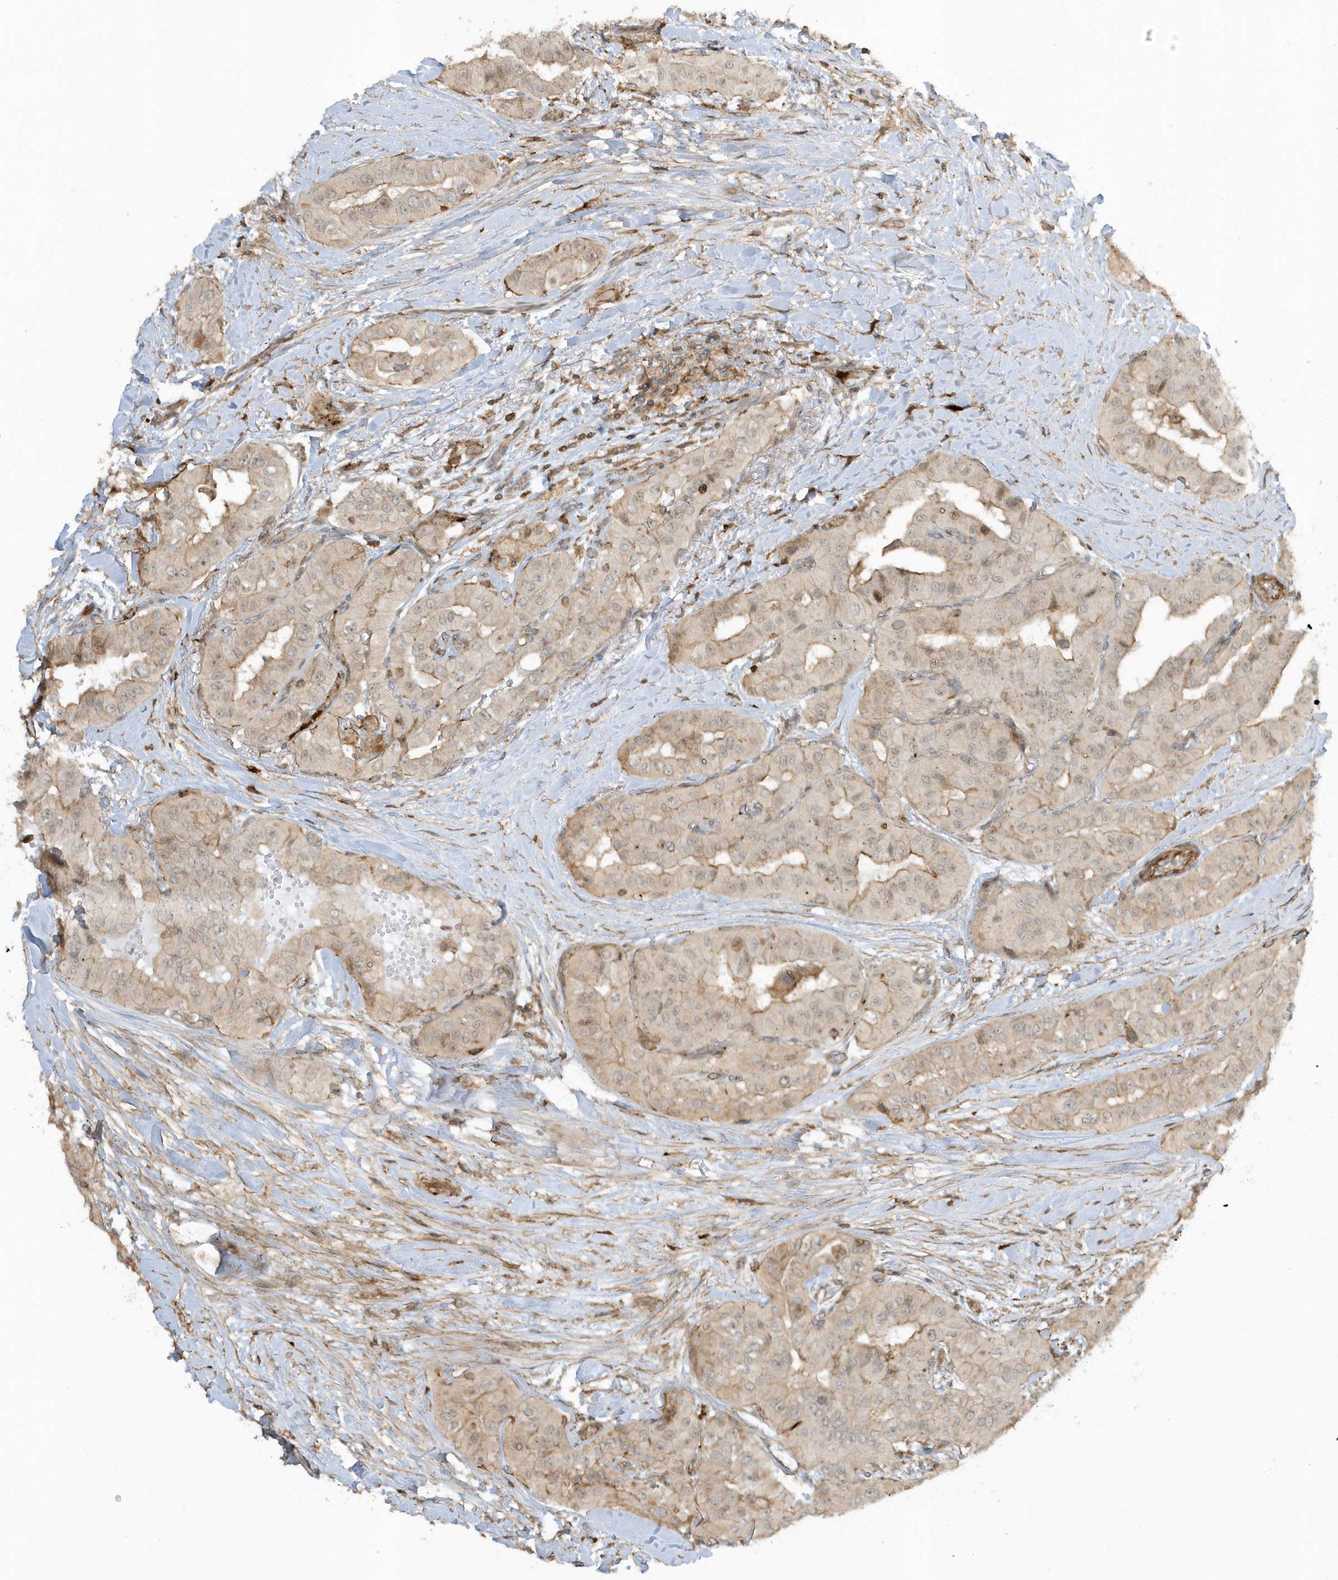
{"staining": {"intensity": "weak", "quantity": ">75%", "location": "cytoplasmic/membranous"}, "tissue": "thyroid cancer", "cell_type": "Tumor cells", "image_type": "cancer", "snomed": [{"axis": "morphology", "description": "Papillary adenocarcinoma, NOS"}, {"axis": "topography", "description": "Thyroid gland"}], "caption": "An image showing weak cytoplasmic/membranous staining in about >75% of tumor cells in thyroid papillary adenocarcinoma, as visualized by brown immunohistochemical staining.", "gene": "ZBTB8A", "patient": {"sex": "female", "age": 59}}